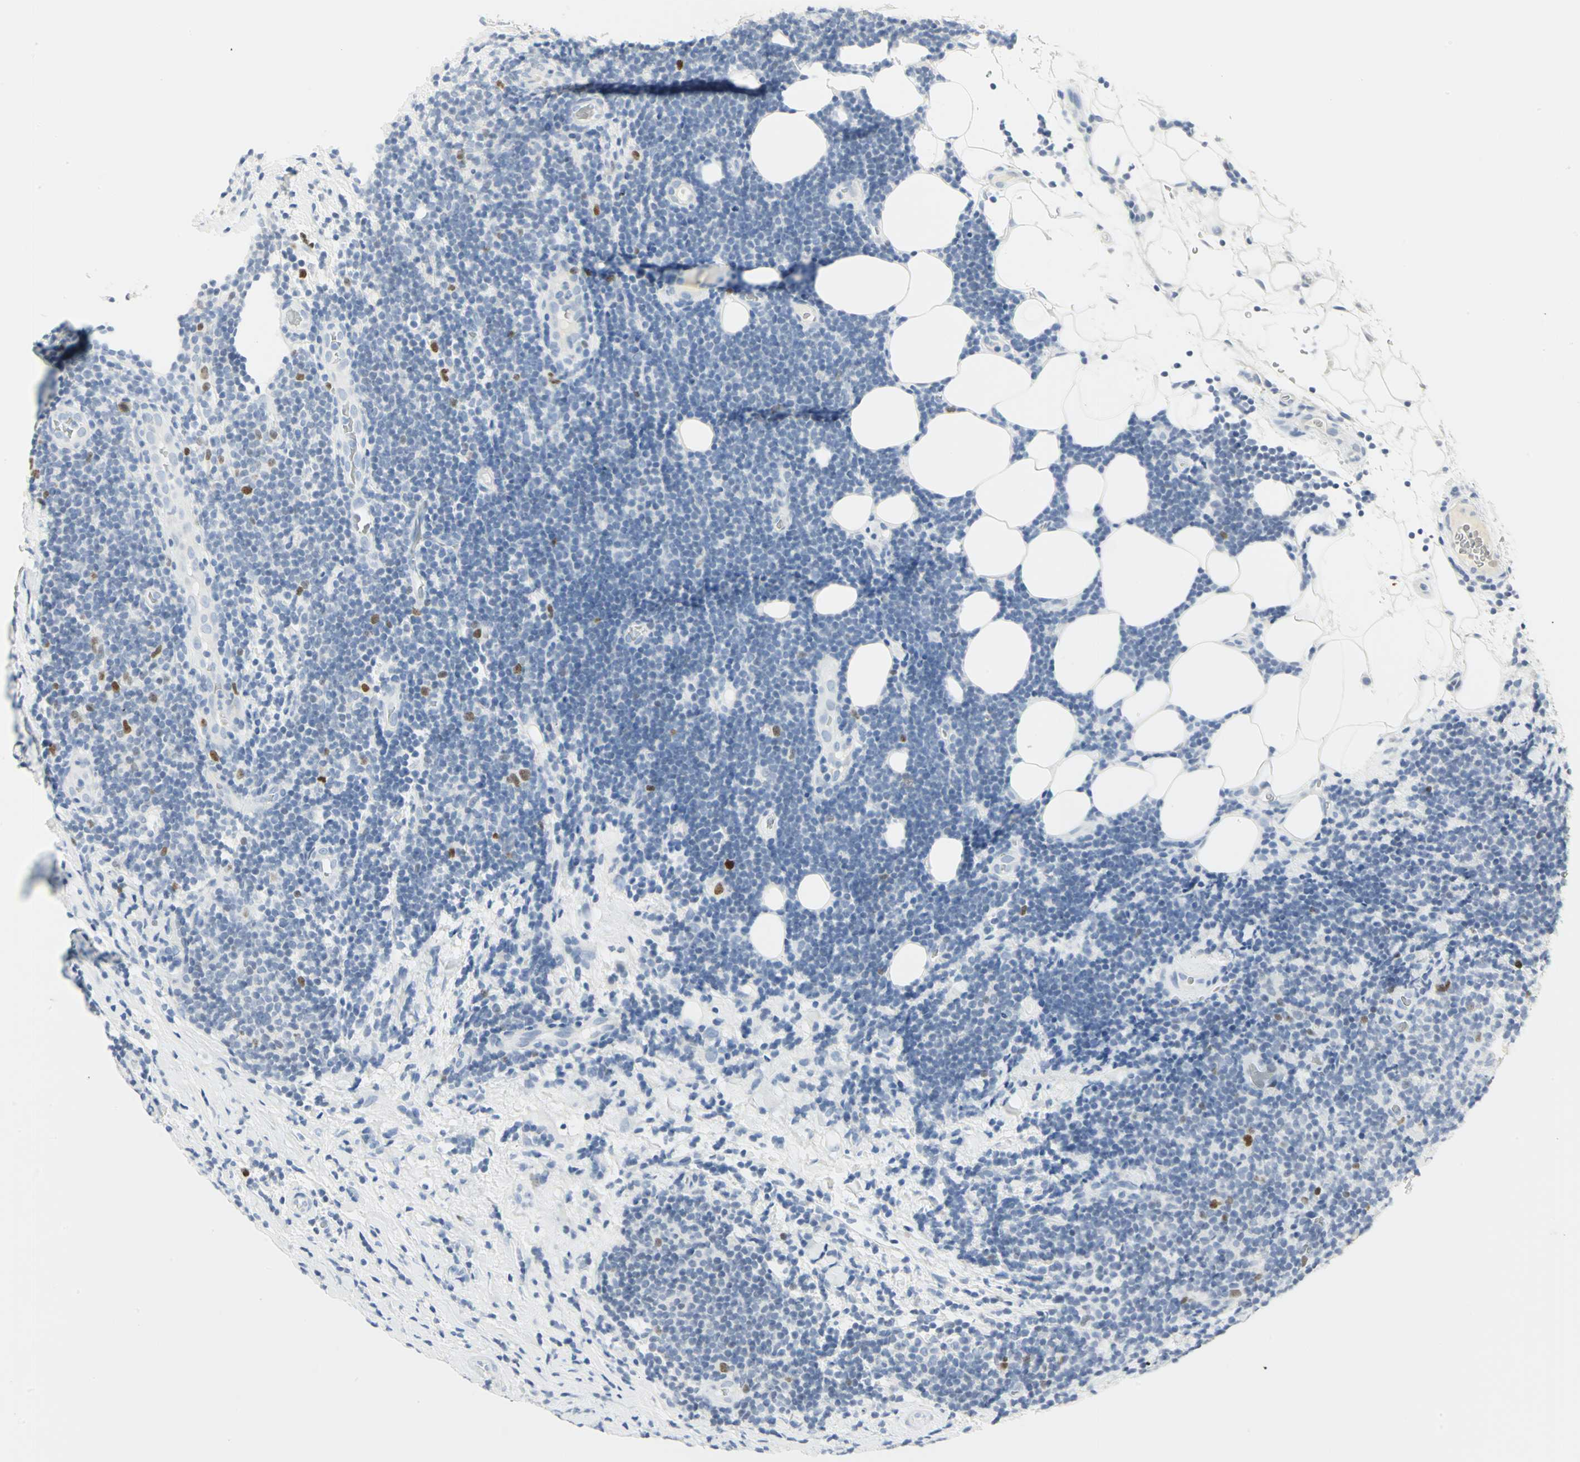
{"staining": {"intensity": "moderate", "quantity": "<25%", "location": "nuclear"}, "tissue": "lymphoma", "cell_type": "Tumor cells", "image_type": "cancer", "snomed": [{"axis": "morphology", "description": "Malignant lymphoma, non-Hodgkin's type, Low grade"}, {"axis": "topography", "description": "Lymph node"}], "caption": "Protein expression by immunohistochemistry (IHC) displays moderate nuclear positivity in approximately <25% of tumor cells in lymphoma. (Stains: DAB (3,3'-diaminobenzidine) in brown, nuclei in blue, Microscopy: brightfield microscopy at high magnification).", "gene": "HELLS", "patient": {"sex": "male", "age": 83}}